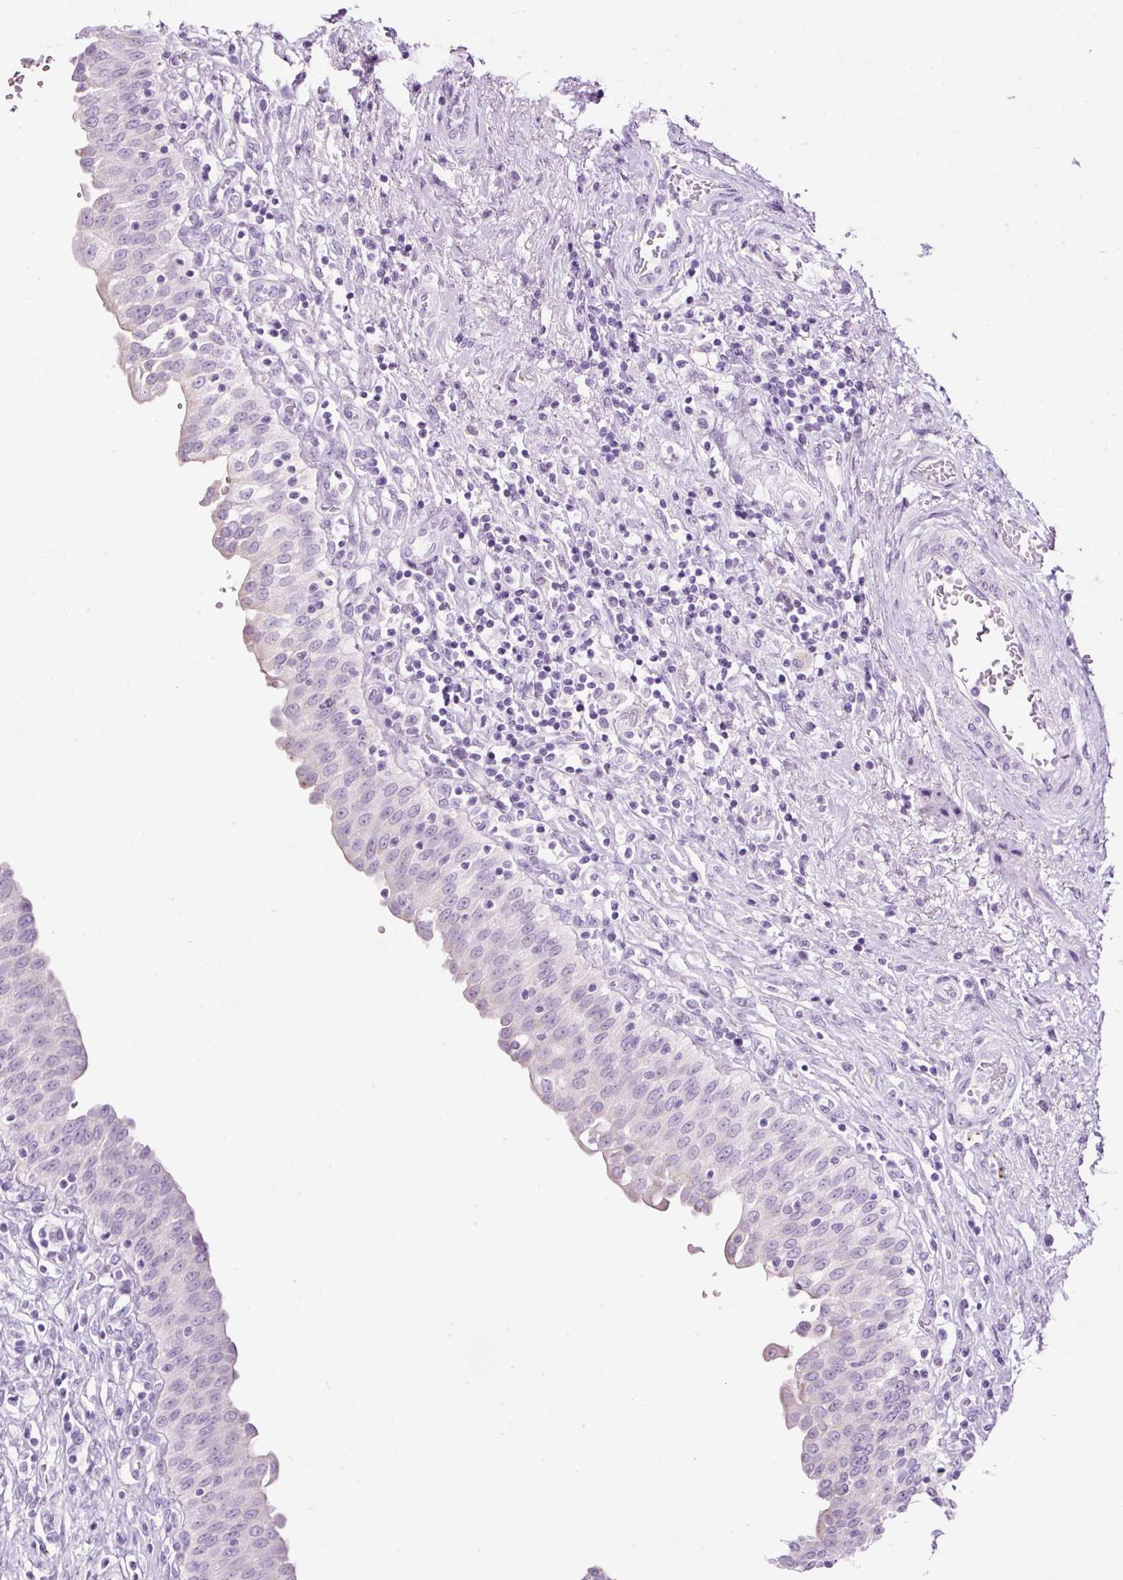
{"staining": {"intensity": "moderate", "quantity": "<25%", "location": "cytoplasmic/membranous"}, "tissue": "urinary bladder", "cell_type": "Urothelial cells", "image_type": "normal", "snomed": [{"axis": "morphology", "description": "Normal tissue, NOS"}, {"axis": "topography", "description": "Urinary bladder"}], "caption": "Immunohistochemistry (DAB (3,3'-diaminobenzidine)) staining of benign urinary bladder displays moderate cytoplasmic/membranous protein positivity in approximately <25% of urothelial cells.", "gene": "ZNF639", "patient": {"sex": "male", "age": 71}}